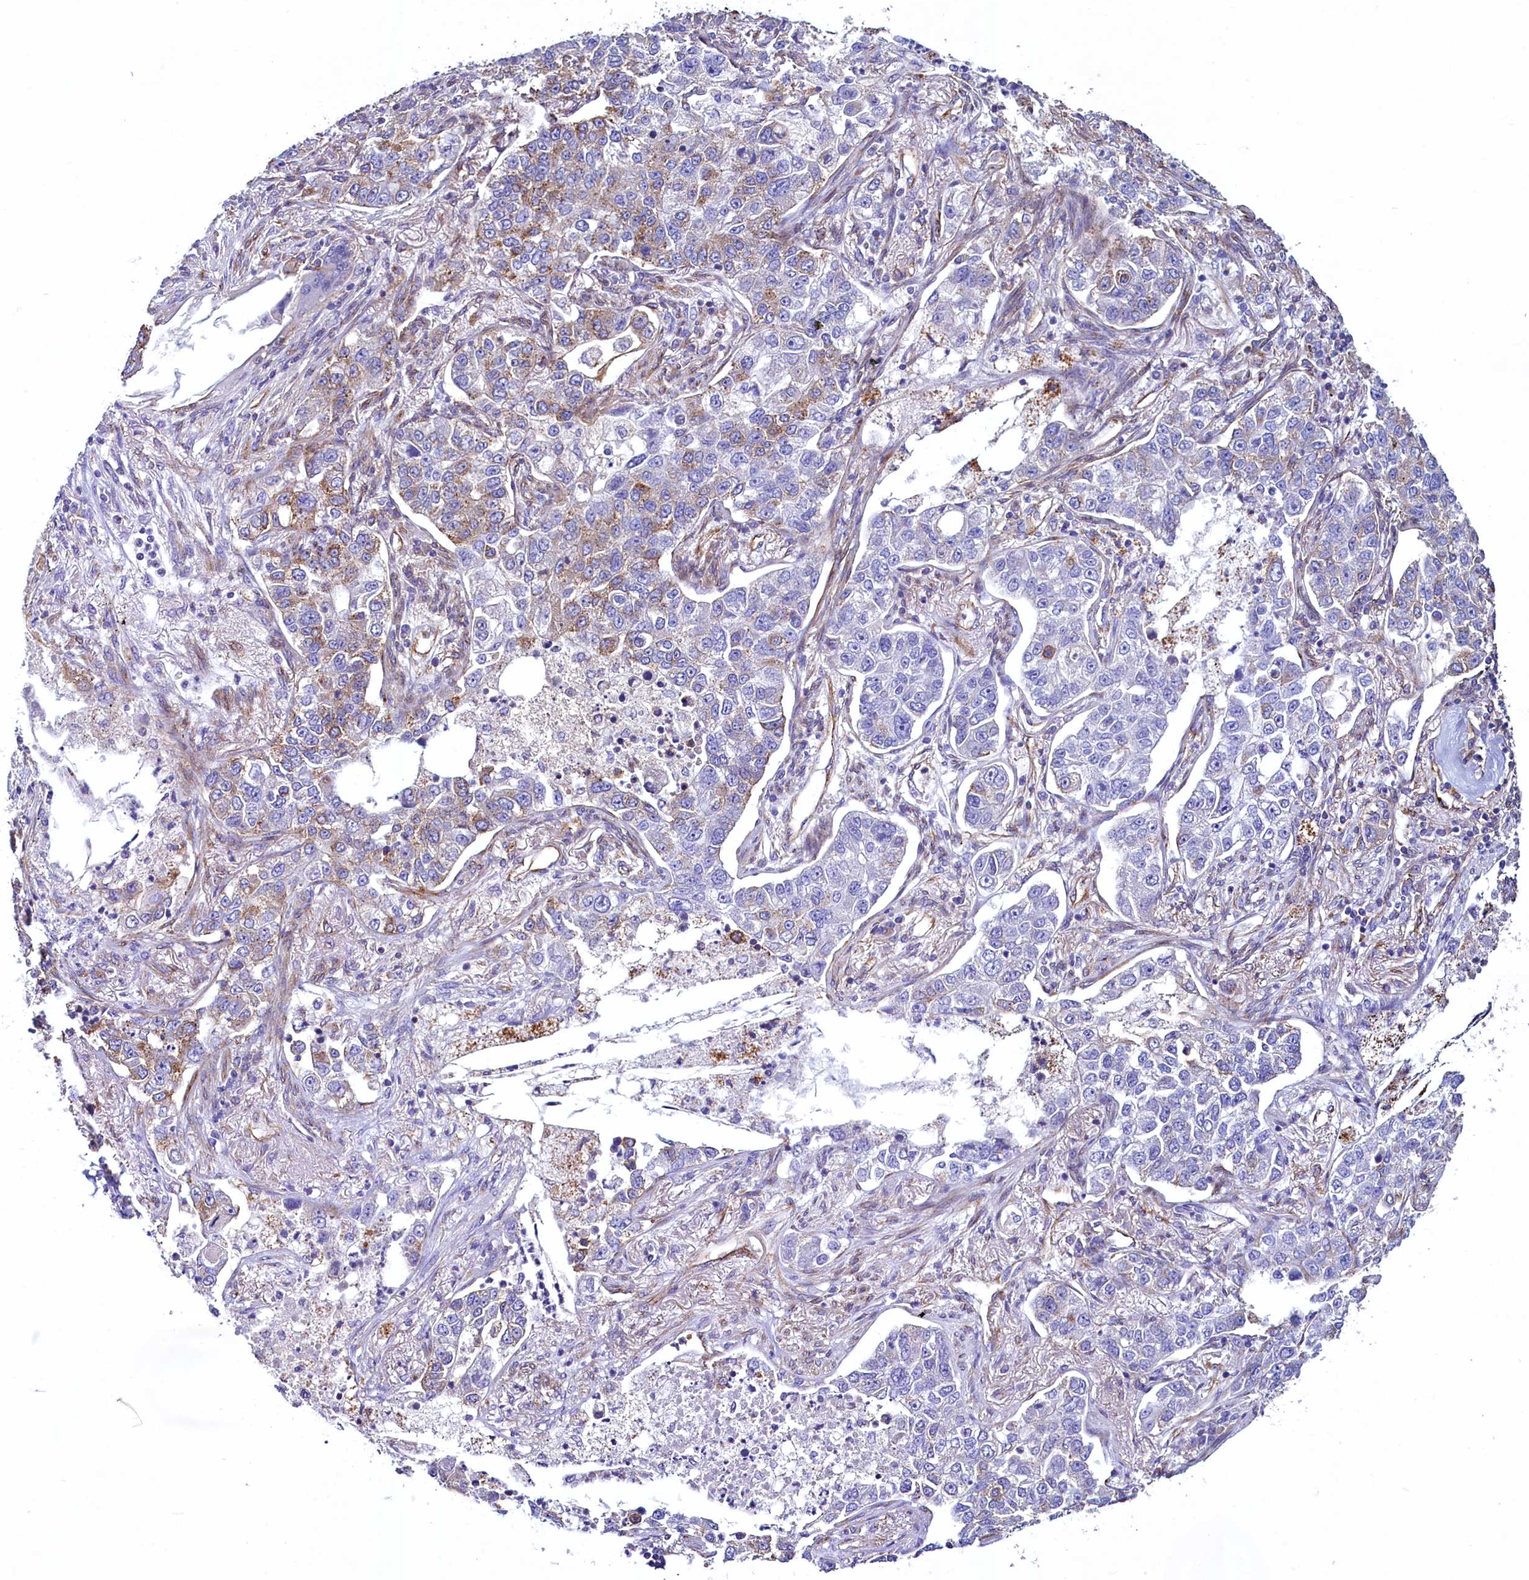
{"staining": {"intensity": "moderate", "quantity": "<25%", "location": "cytoplasmic/membranous"}, "tissue": "lung cancer", "cell_type": "Tumor cells", "image_type": "cancer", "snomed": [{"axis": "morphology", "description": "Adenocarcinoma, NOS"}, {"axis": "topography", "description": "Lung"}], "caption": "Lung cancer stained with DAB immunohistochemistry (IHC) reveals low levels of moderate cytoplasmic/membranous positivity in about <25% of tumor cells. (DAB (3,3'-diaminobenzidine) = brown stain, brightfield microscopy at high magnification).", "gene": "GPR21", "patient": {"sex": "male", "age": 49}}